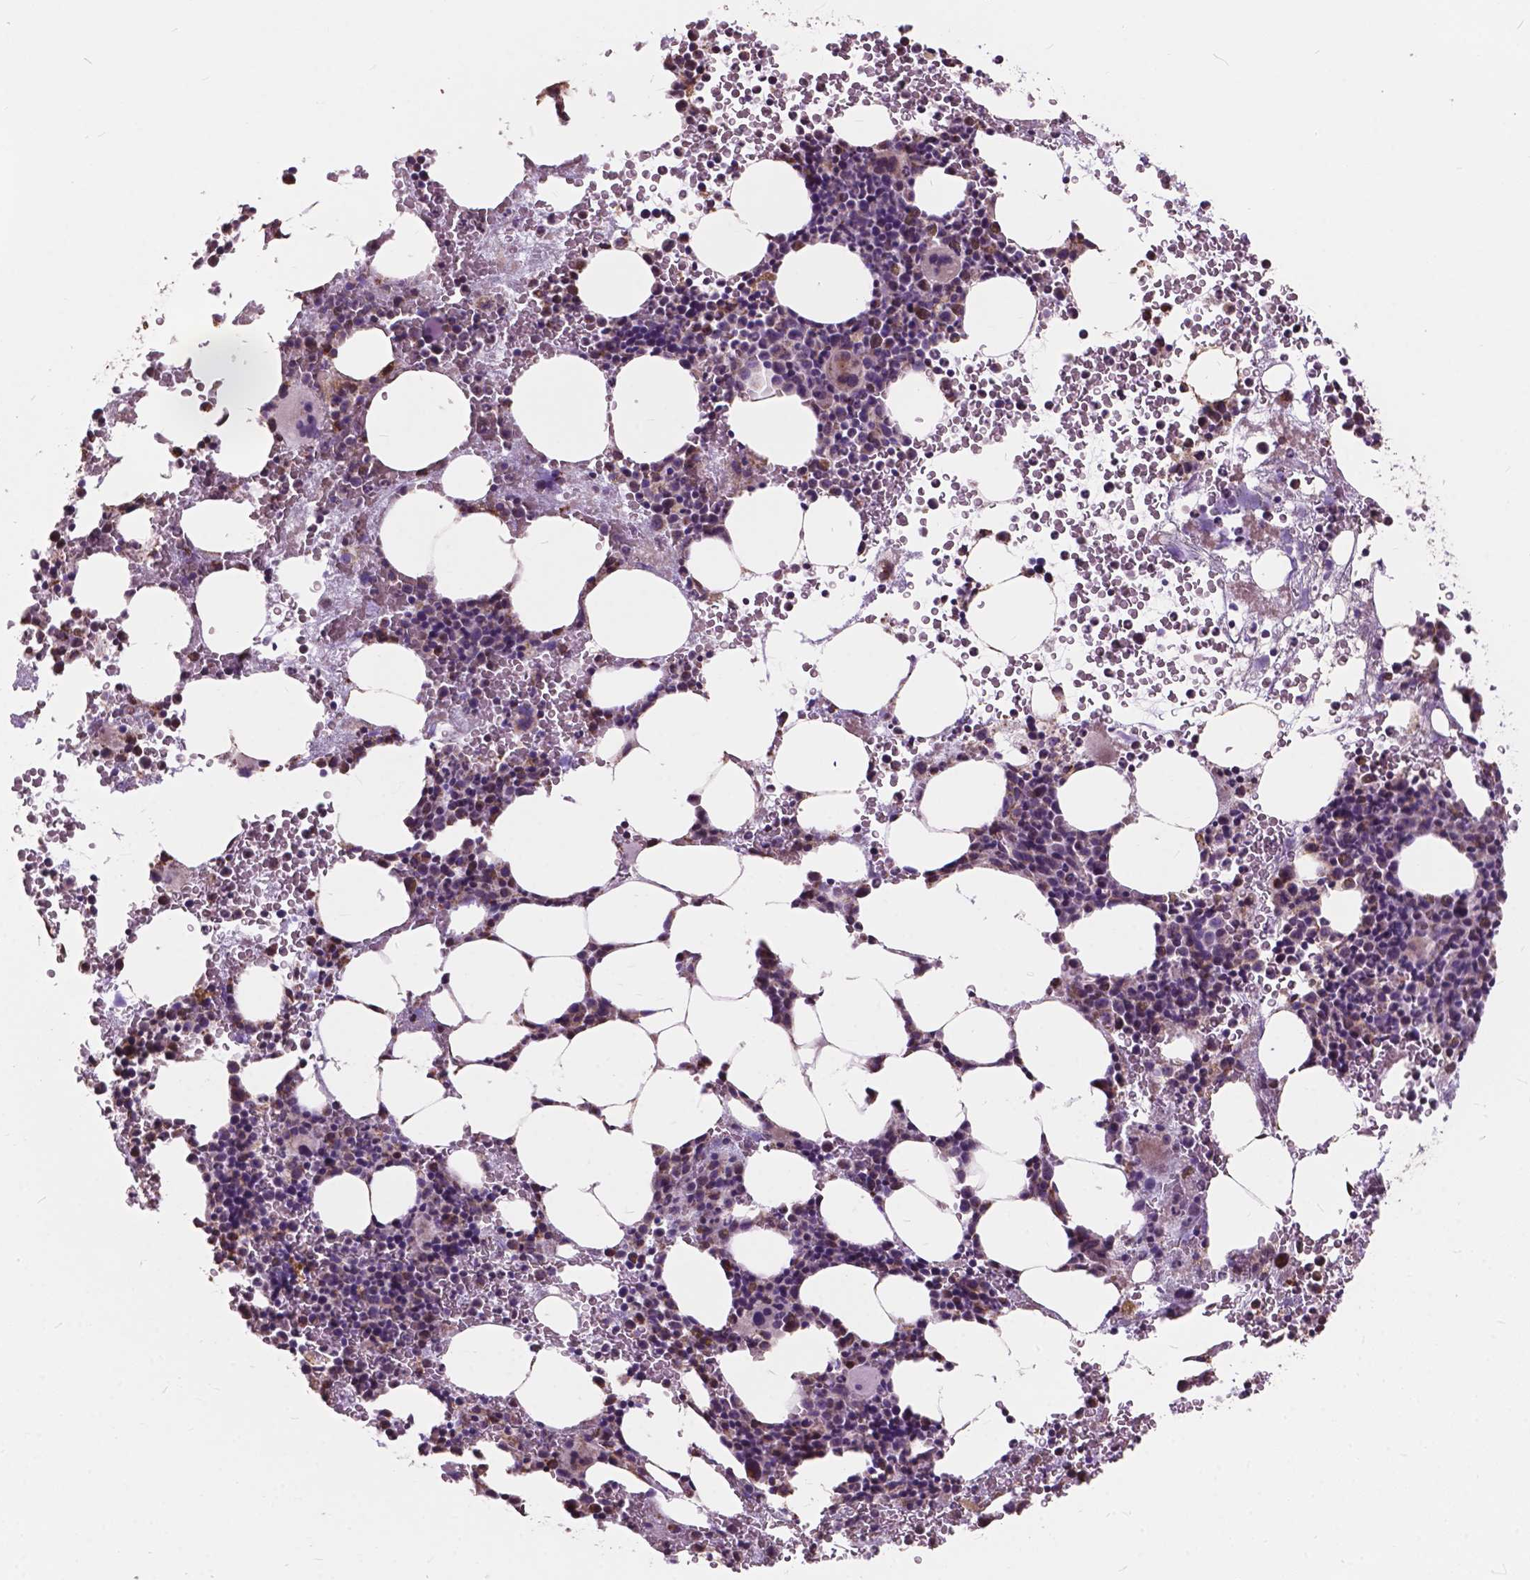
{"staining": {"intensity": "weak", "quantity": "25%-75%", "location": "cytoplasmic/membranous,nuclear"}, "tissue": "bone marrow", "cell_type": "Hematopoietic cells", "image_type": "normal", "snomed": [{"axis": "morphology", "description": "Normal tissue, NOS"}, {"axis": "topography", "description": "Bone marrow"}], "caption": "Weak cytoplasmic/membranous,nuclear protein positivity is present in approximately 25%-75% of hematopoietic cells in bone marrow. The staining was performed using DAB to visualize the protein expression in brown, while the nuclei were stained in blue with hematoxylin (Magnification: 20x).", "gene": "SCOC", "patient": {"sex": "female", "age": 56}}